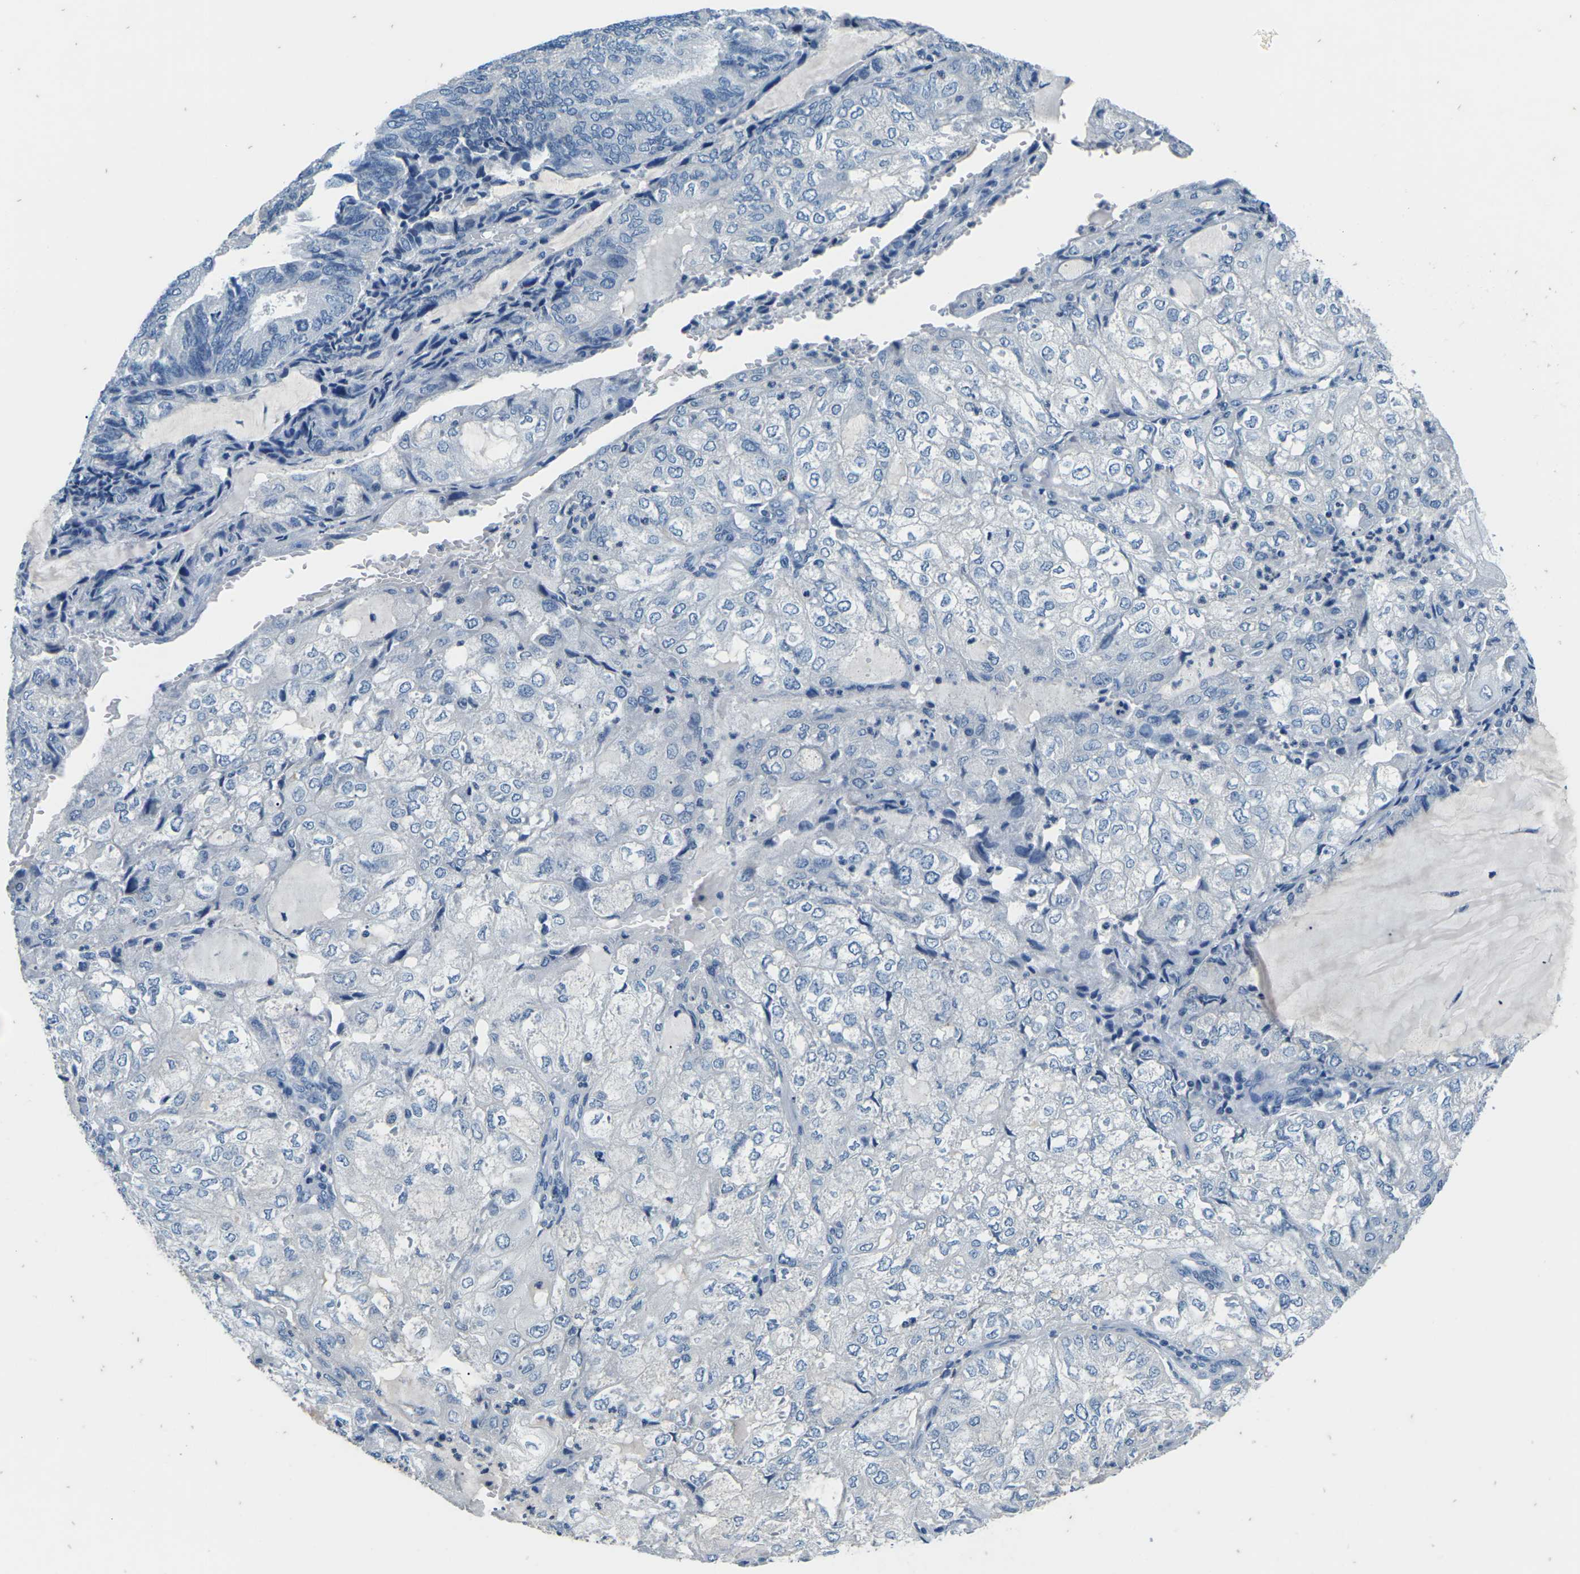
{"staining": {"intensity": "negative", "quantity": "none", "location": "none"}, "tissue": "endometrial cancer", "cell_type": "Tumor cells", "image_type": "cancer", "snomed": [{"axis": "morphology", "description": "Adenocarcinoma, NOS"}, {"axis": "topography", "description": "Endometrium"}], "caption": "There is no significant staining in tumor cells of adenocarcinoma (endometrial).", "gene": "UMOD", "patient": {"sex": "female", "age": 81}}